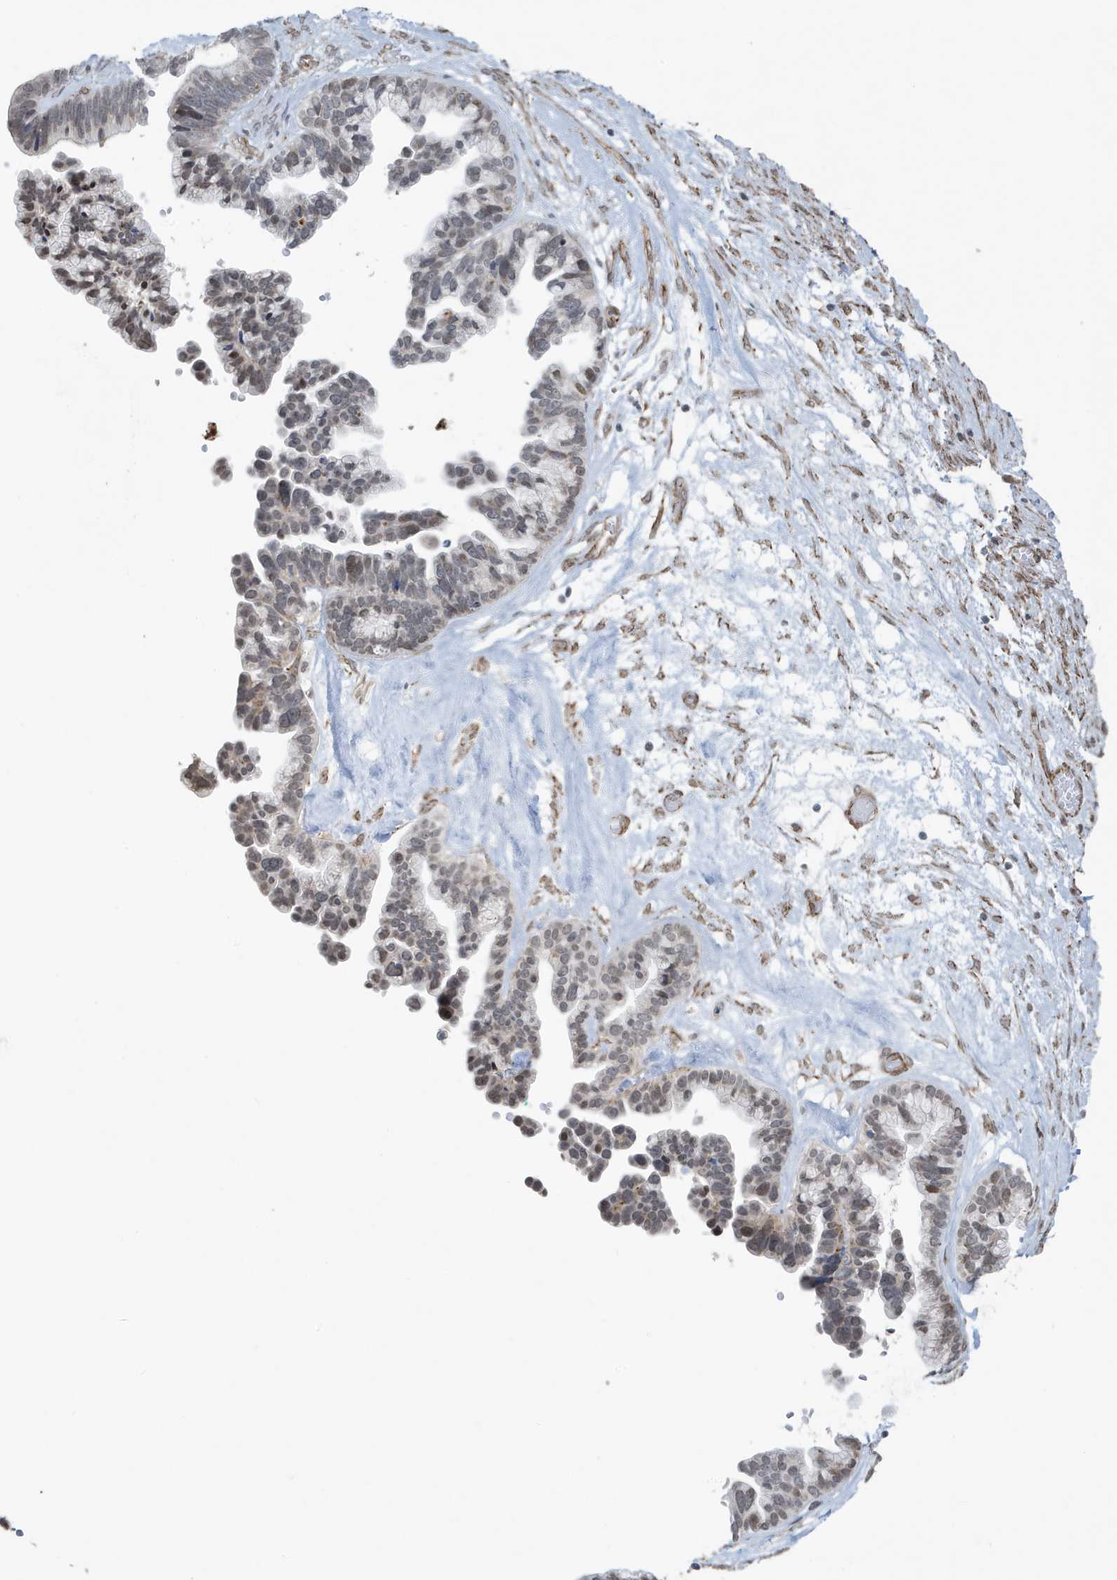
{"staining": {"intensity": "negative", "quantity": "none", "location": "none"}, "tissue": "ovarian cancer", "cell_type": "Tumor cells", "image_type": "cancer", "snomed": [{"axis": "morphology", "description": "Cystadenocarcinoma, serous, NOS"}, {"axis": "topography", "description": "Ovary"}], "caption": "Tumor cells show no significant expression in ovarian serous cystadenocarcinoma.", "gene": "CHCHD4", "patient": {"sex": "female", "age": 56}}